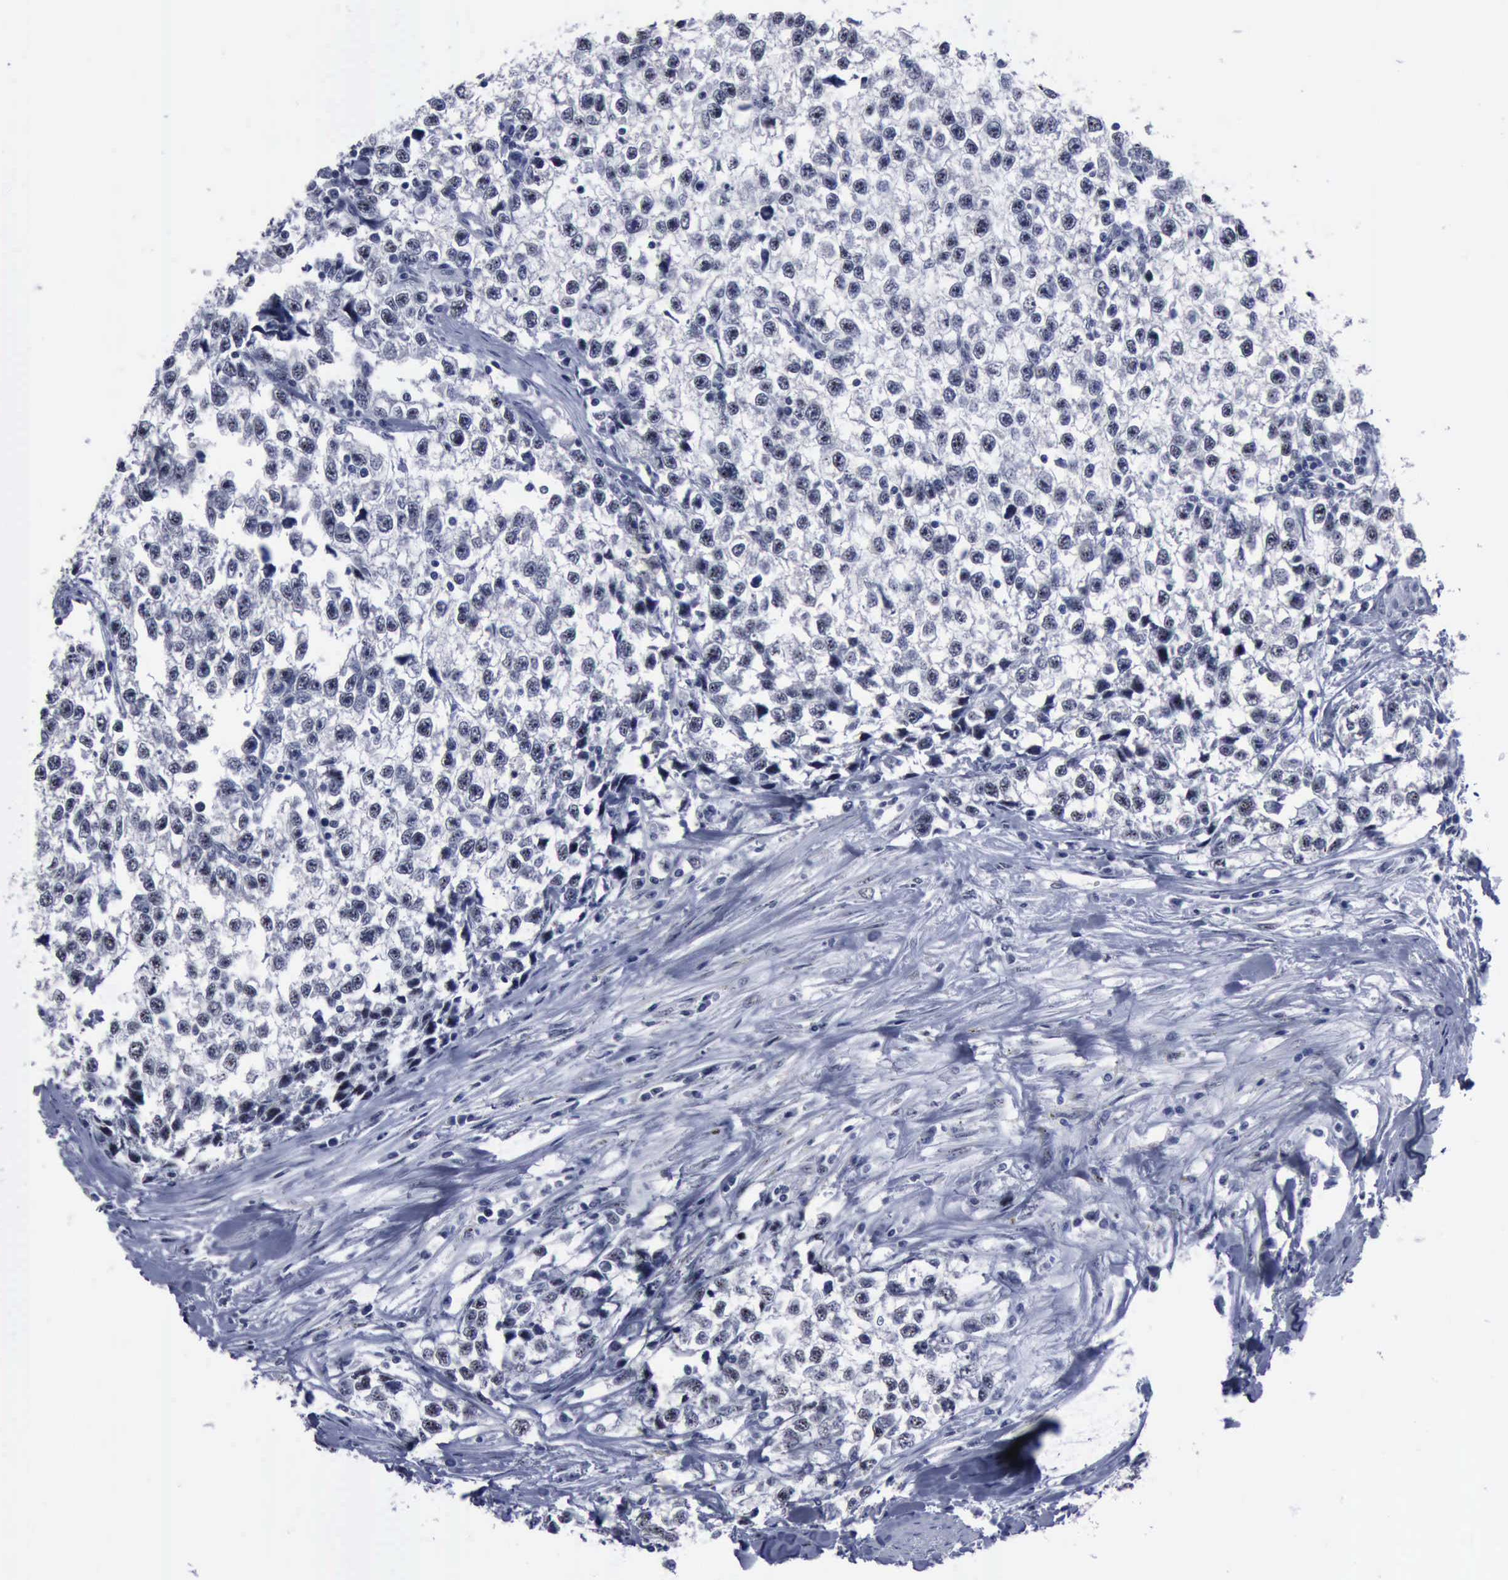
{"staining": {"intensity": "negative", "quantity": "none", "location": "none"}, "tissue": "testis cancer", "cell_type": "Tumor cells", "image_type": "cancer", "snomed": [{"axis": "morphology", "description": "Seminoma, NOS"}, {"axis": "morphology", "description": "Carcinoma, Embryonal, NOS"}, {"axis": "topography", "description": "Testis"}], "caption": "This is an IHC micrograph of testis cancer. There is no staining in tumor cells.", "gene": "BRD1", "patient": {"sex": "male", "age": 30}}